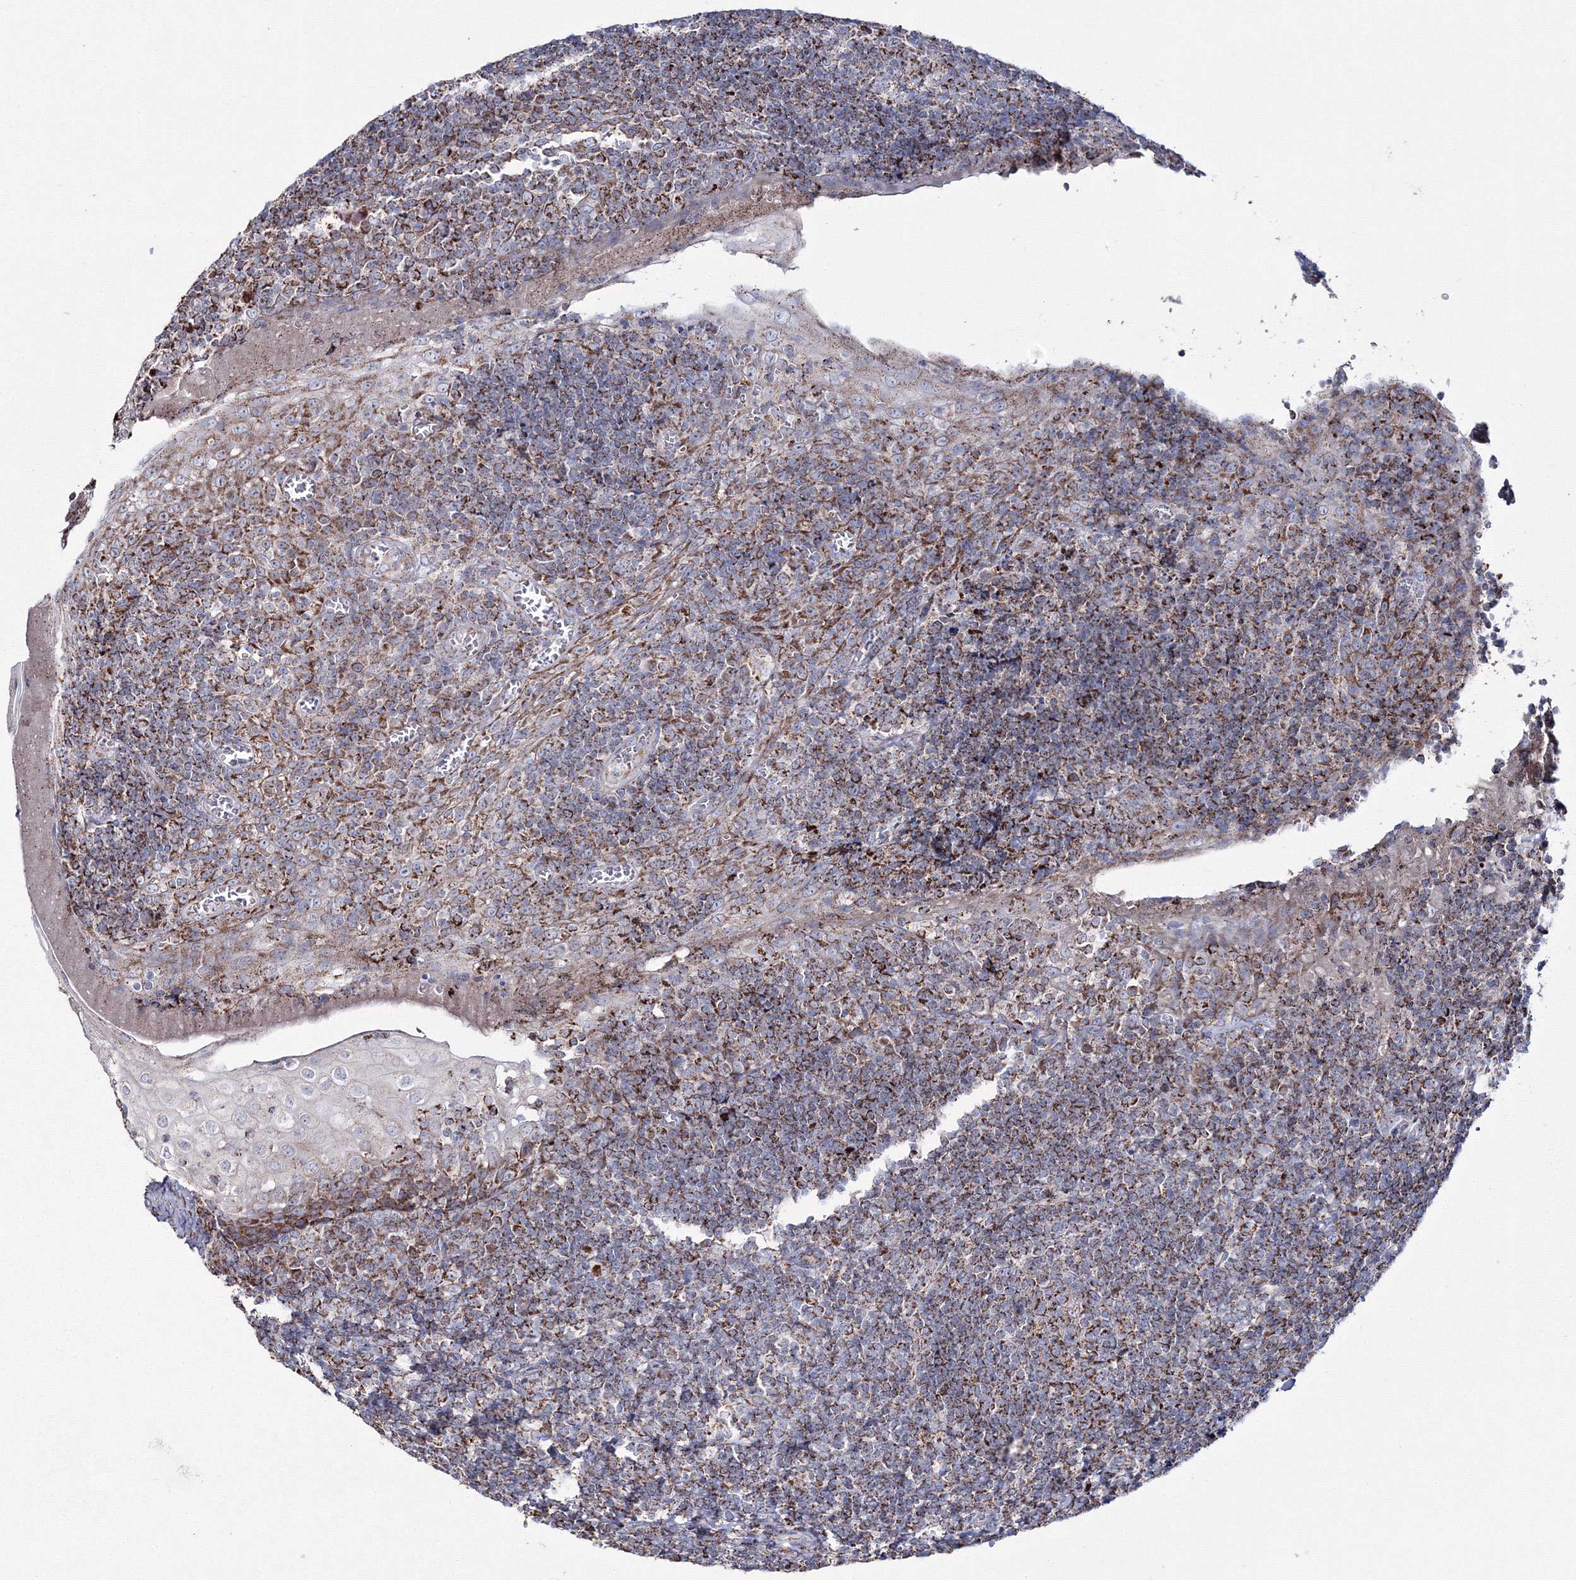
{"staining": {"intensity": "moderate", "quantity": "25%-75%", "location": "cytoplasmic/membranous"}, "tissue": "tonsil", "cell_type": "Germinal center cells", "image_type": "normal", "snomed": [{"axis": "morphology", "description": "Normal tissue, NOS"}, {"axis": "topography", "description": "Tonsil"}], "caption": "Germinal center cells display medium levels of moderate cytoplasmic/membranous expression in about 25%-75% of cells in benign tonsil. (DAB (3,3'-diaminobenzidine) IHC with brightfield microscopy, high magnification).", "gene": "IGSF9", "patient": {"sex": "male", "age": 37}}